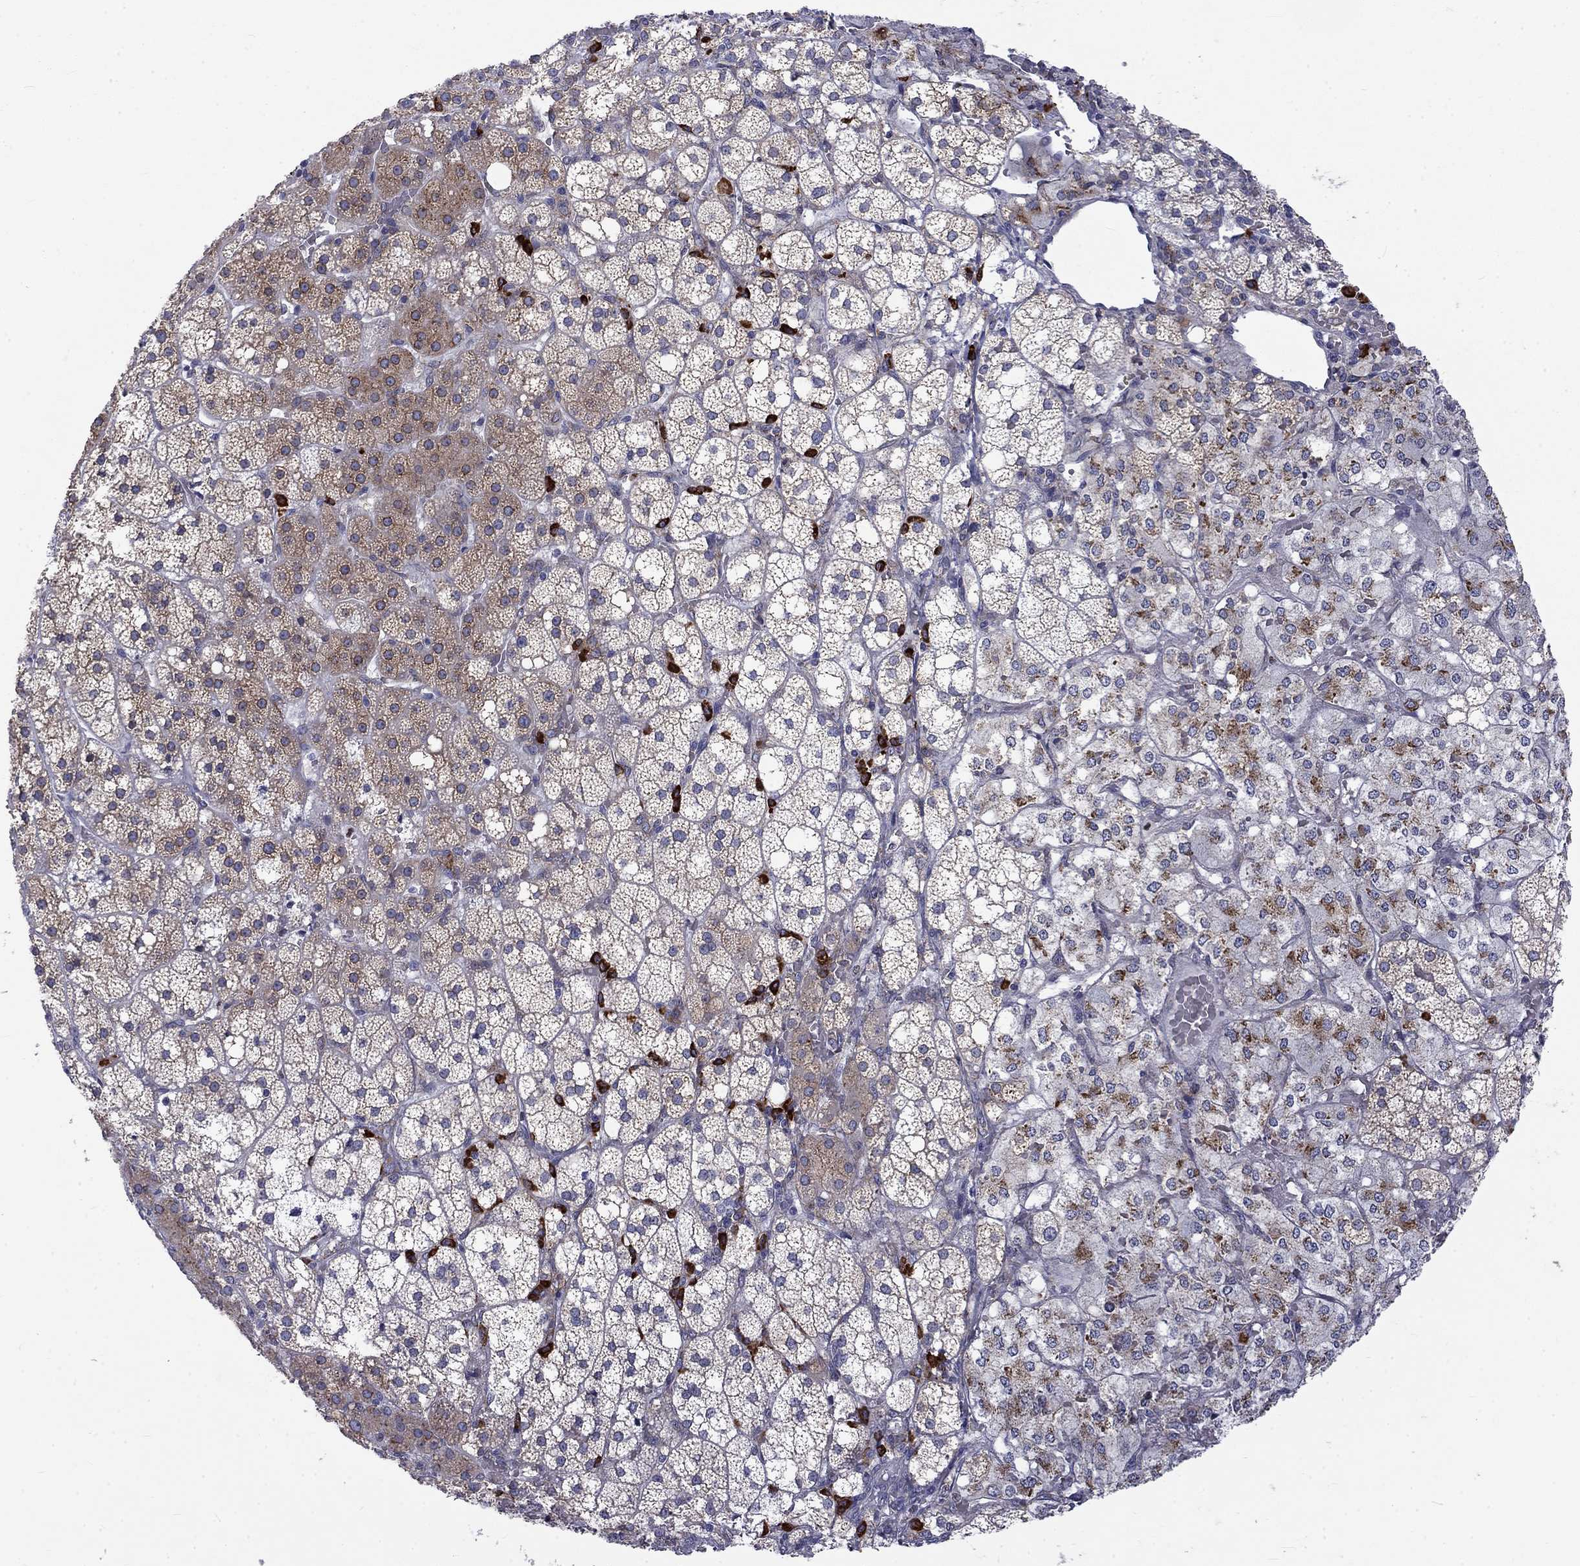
{"staining": {"intensity": "moderate", "quantity": "25%-75%", "location": "cytoplasmic/membranous"}, "tissue": "adrenal gland", "cell_type": "Glandular cells", "image_type": "normal", "snomed": [{"axis": "morphology", "description": "Normal tissue, NOS"}, {"axis": "topography", "description": "Adrenal gland"}], "caption": "Moderate cytoplasmic/membranous positivity is appreciated in approximately 25%-75% of glandular cells in normal adrenal gland. (DAB = brown stain, brightfield microscopy at high magnification).", "gene": "PABPC4", "patient": {"sex": "male", "age": 53}}